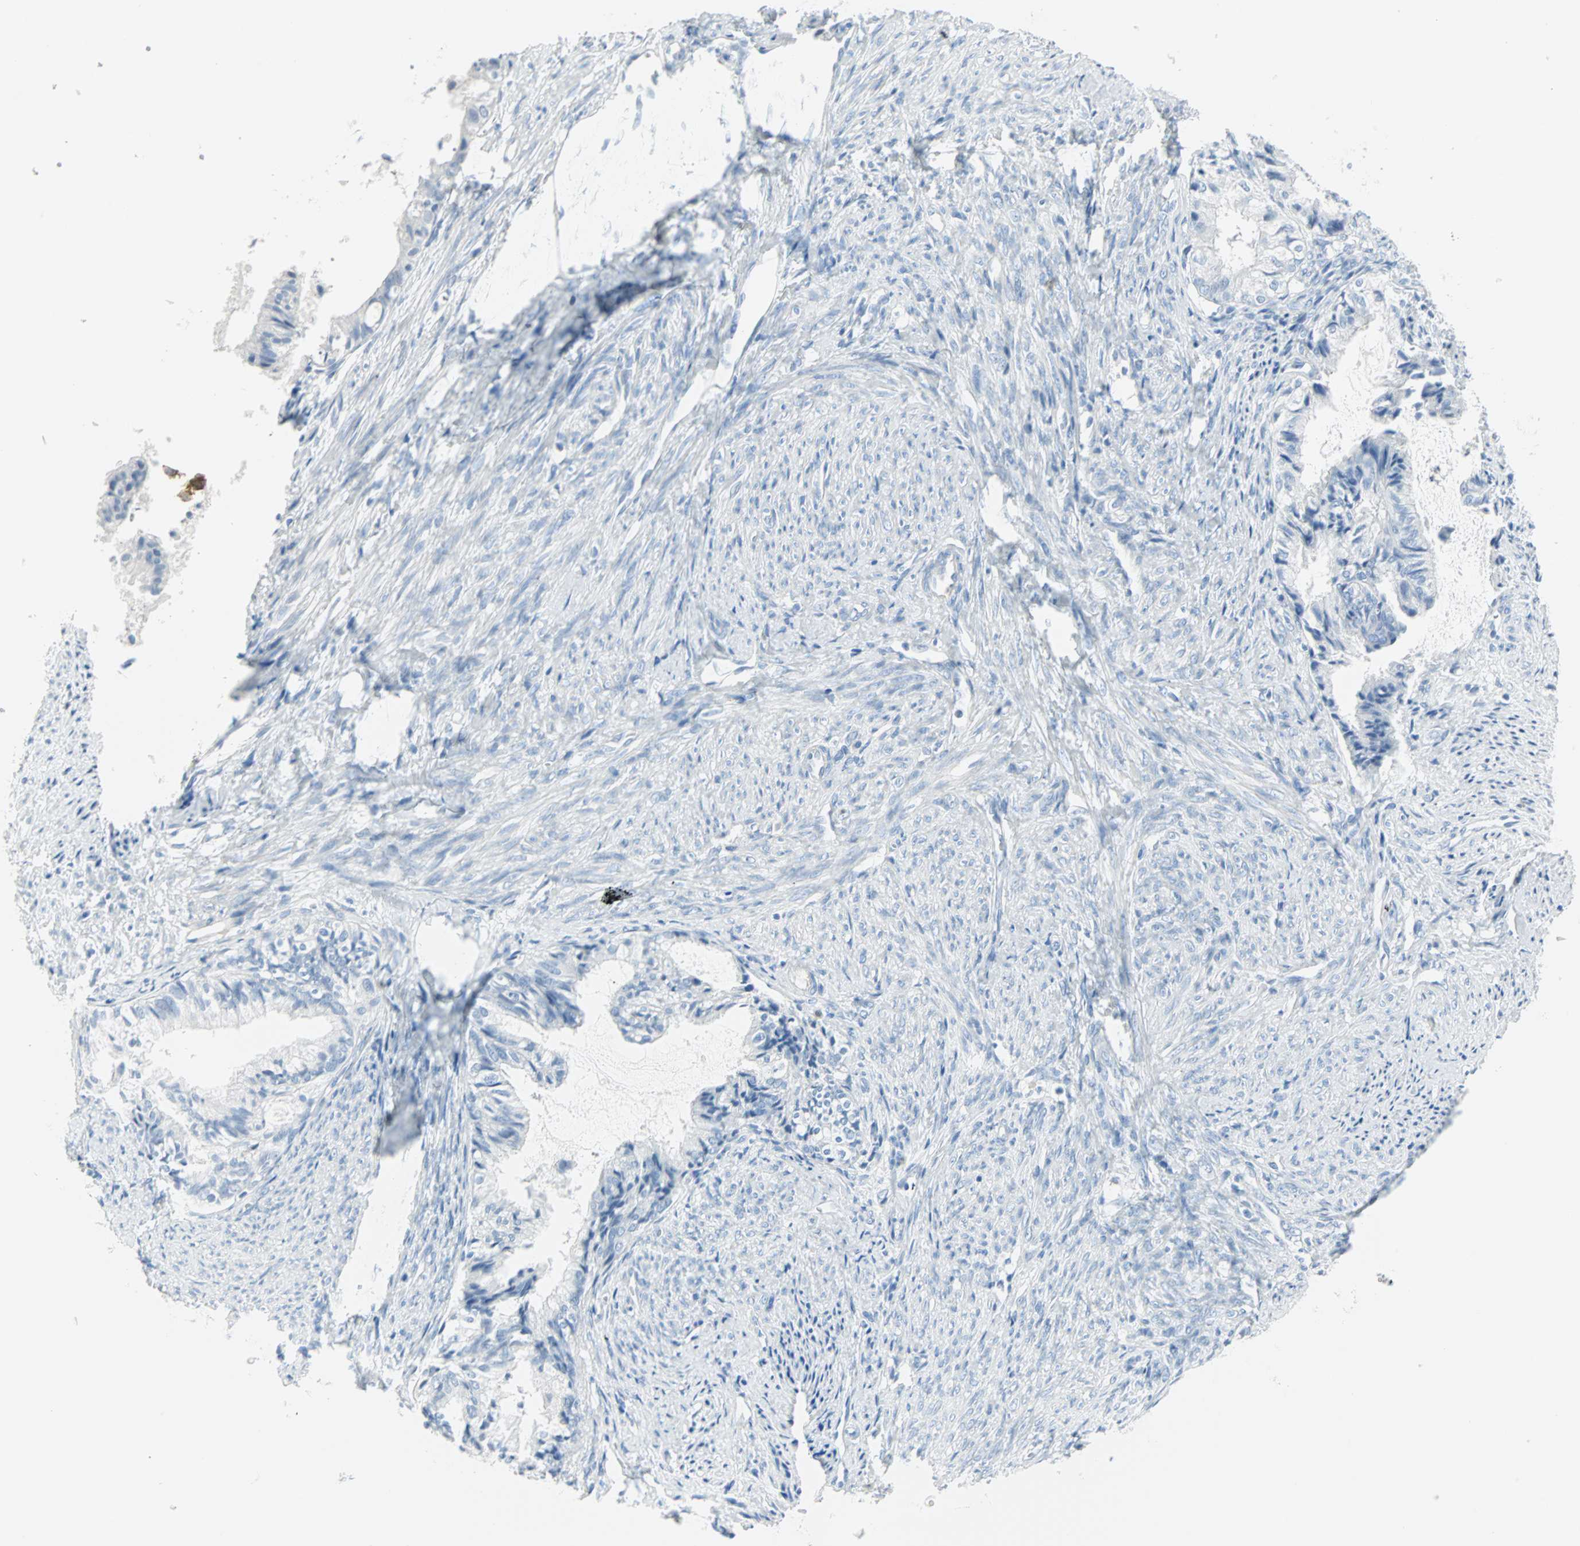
{"staining": {"intensity": "negative", "quantity": "none", "location": "none"}, "tissue": "cervical cancer", "cell_type": "Tumor cells", "image_type": "cancer", "snomed": [{"axis": "morphology", "description": "Normal tissue, NOS"}, {"axis": "morphology", "description": "Adenocarcinoma, NOS"}, {"axis": "topography", "description": "Cervix"}, {"axis": "topography", "description": "Endometrium"}], "caption": "Human cervical adenocarcinoma stained for a protein using IHC exhibits no staining in tumor cells.", "gene": "STX1A", "patient": {"sex": "female", "age": 86}}